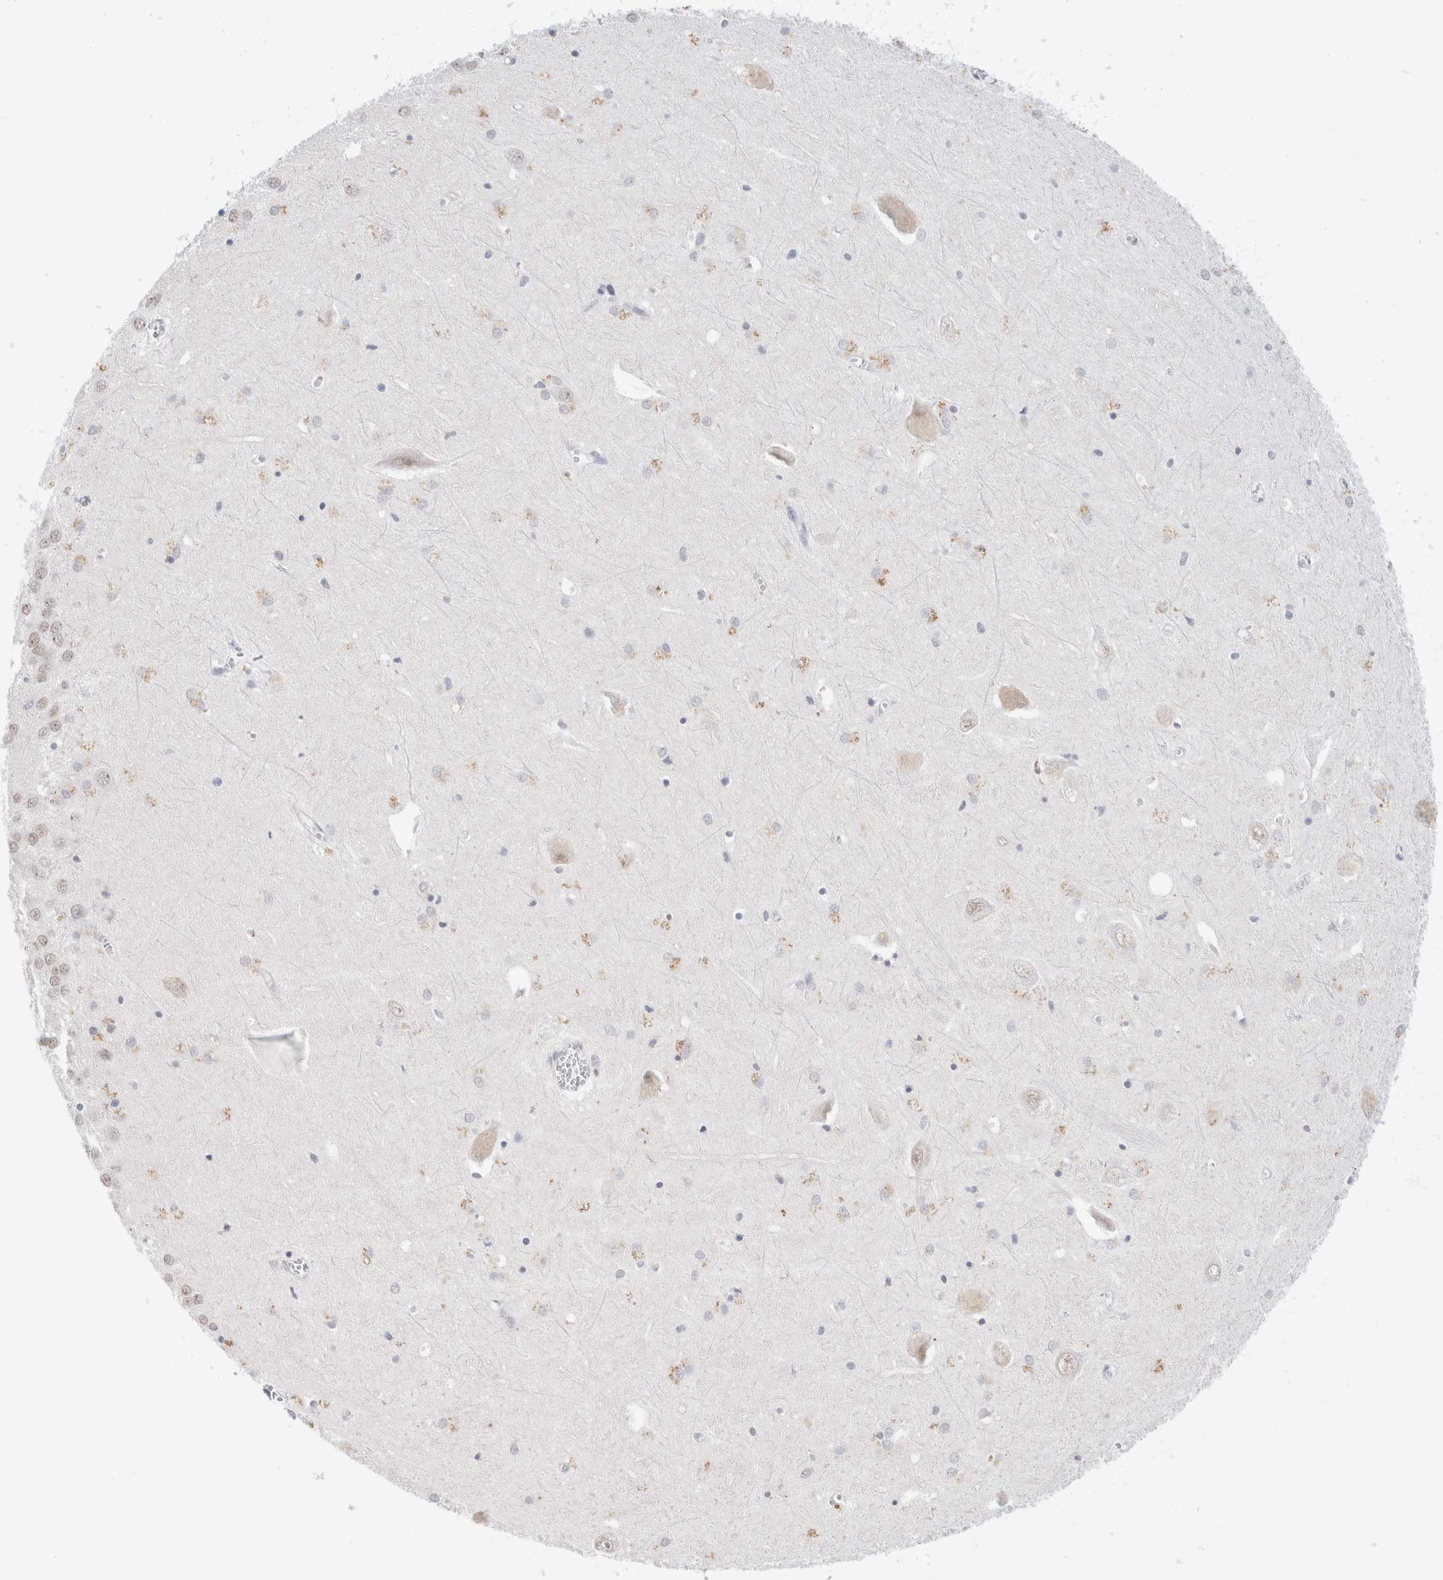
{"staining": {"intensity": "weak", "quantity": "<25%", "location": "cytoplasmic/membranous"}, "tissue": "hippocampus", "cell_type": "Glial cells", "image_type": "normal", "snomed": [{"axis": "morphology", "description": "Normal tissue, NOS"}, {"axis": "topography", "description": "Hippocampus"}], "caption": "An immunohistochemistry (IHC) micrograph of unremarkable hippocampus is shown. There is no staining in glial cells of hippocampus. (Immunohistochemistry, brightfield microscopy, high magnification).", "gene": "COPS7A", "patient": {"sex": "male", "age": 70}}